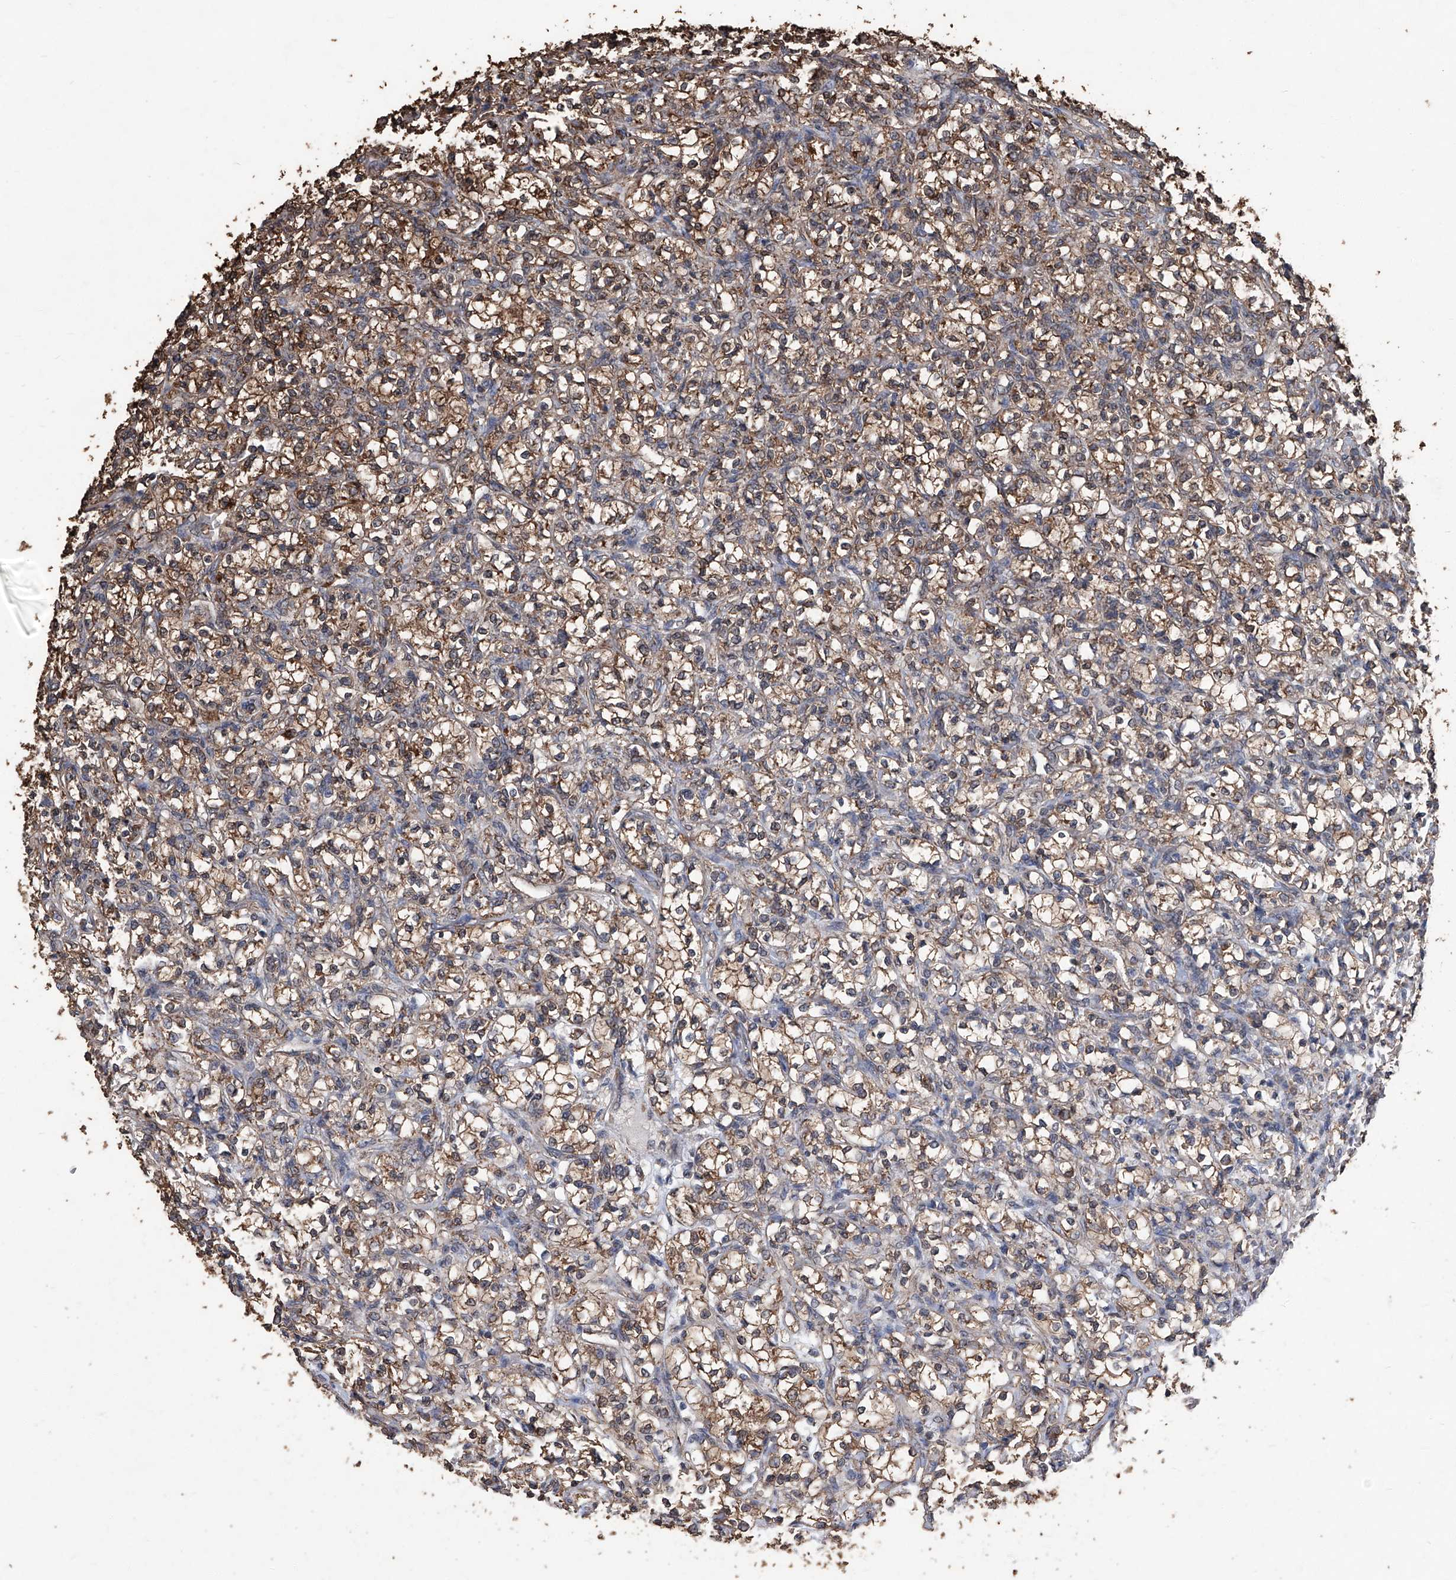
{"staining": {"intensity": "moderate", "quantity": ">75%", "location": "cytoplasmic/membranous"}, "tissue": "renal cancer", "cell_type": "Tumor cells", "image_type": "cancer", "snomed": [{"axis": "morphology", "description": "Adenocarcinoma, NOS"}, {"axis": "topography", "description": "Kidney"}], "caption": "There is medium levels of moderate cytoplasmic/membranous staining in tumor cells of renal cancer, as demonstrated by immunohistochemical staining (brown color).", "gene": "STARD7", "patient": {"sex": "female", "age": 69}}